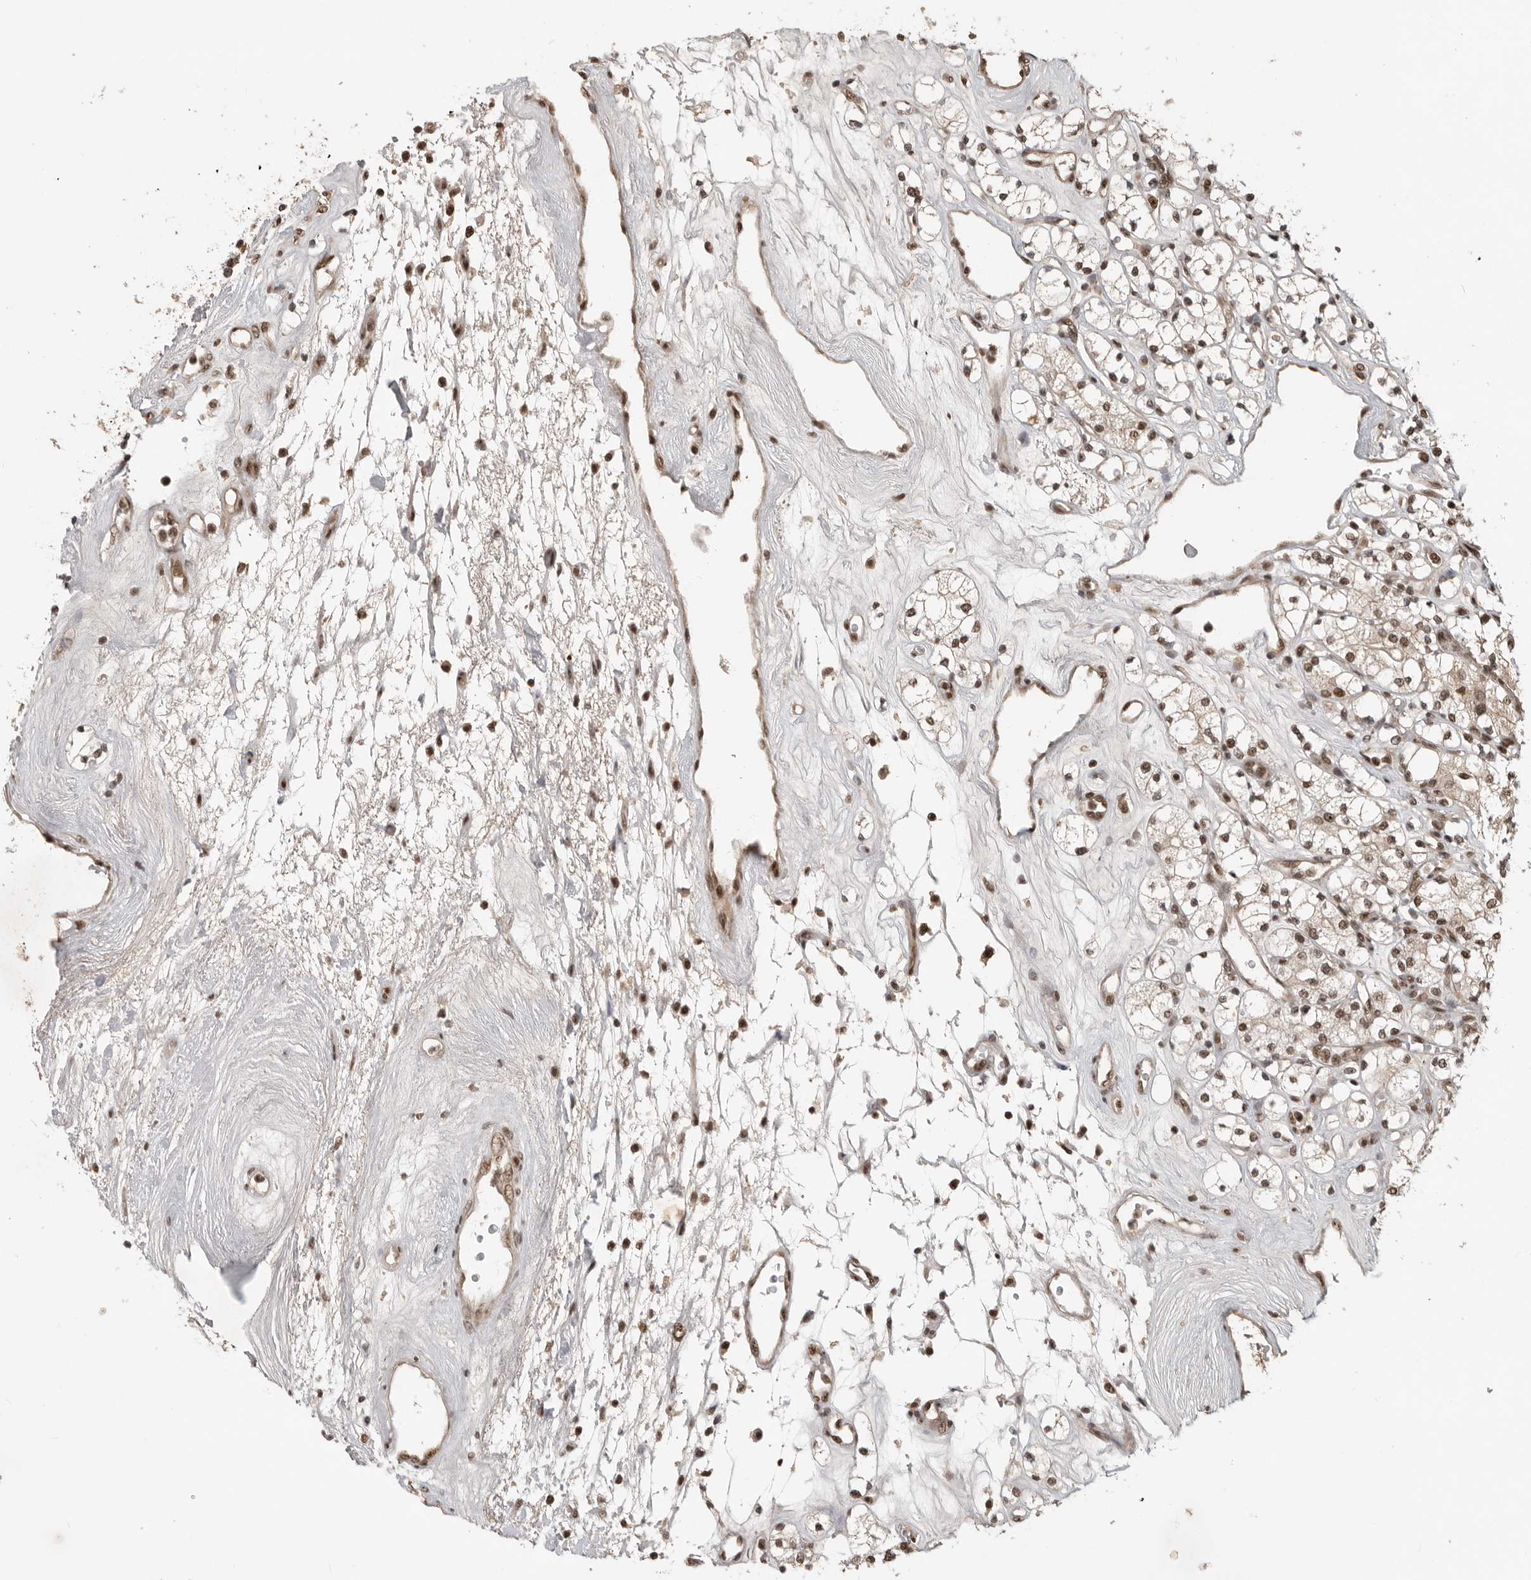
{"staining": {"intensity": "moderate", "quantity": ">75%", "location": "nuclear"}, "tissue": "renal cancer", "cell_type": "Tumor cells", "image_type": "cancer", "snomed": [{"axis": "morphology", "description": "Adenocarcinoma, NOS"}, {"axis": "topography", "description": "Kidney"}], "caption": "Human renal adenocarcinoma stained with a protein marker displays moderate staining in tumor cells.", "gene": "CBLL1", "patient": {"sex": "male", "age": 77}}